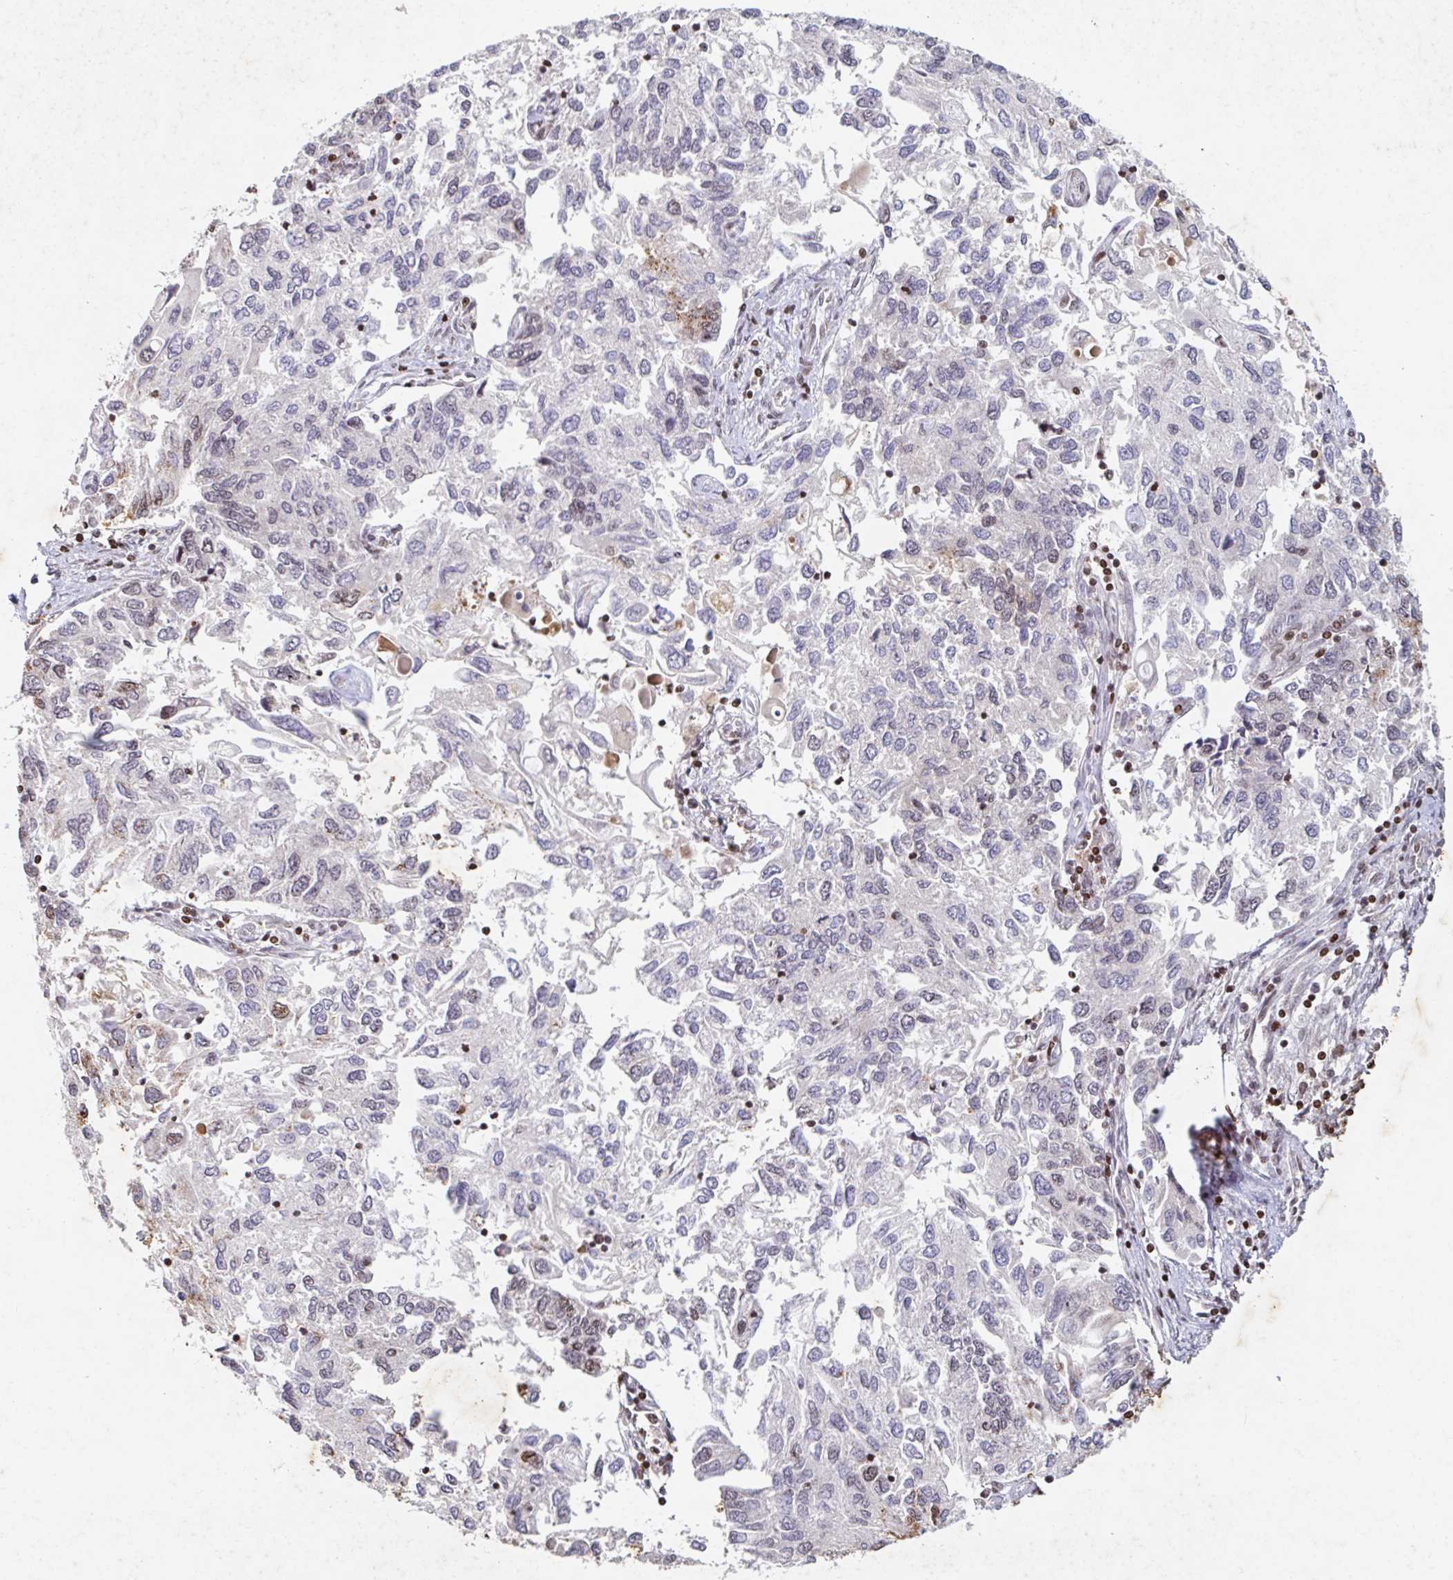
{"staining": {"intensity": "moderate", "quantity": "25%-75%", "location": "nuclear"}, "tissue": "endometrial cancer", "cell_type": "Tumor cells", "image_type": "cancer", "snomed": [{"axis": "morphology", "description": "Carcinoma, NOS"}, {"axis": "topography", "description": "Uterus"}], "caption": "High-power microscopy captured an immunohistochemistry (IHC) micrograph of endometrial cancer, revealing moderate nuclear staining in approximately 25%-75% of tumor cells. The staining was performed using DAB, with brown indicating positive protein expression. Nuclei are stained blue with hematoxylin.", "gene": "C19orf53", "patient": {"sex": "female", "age": 76}}